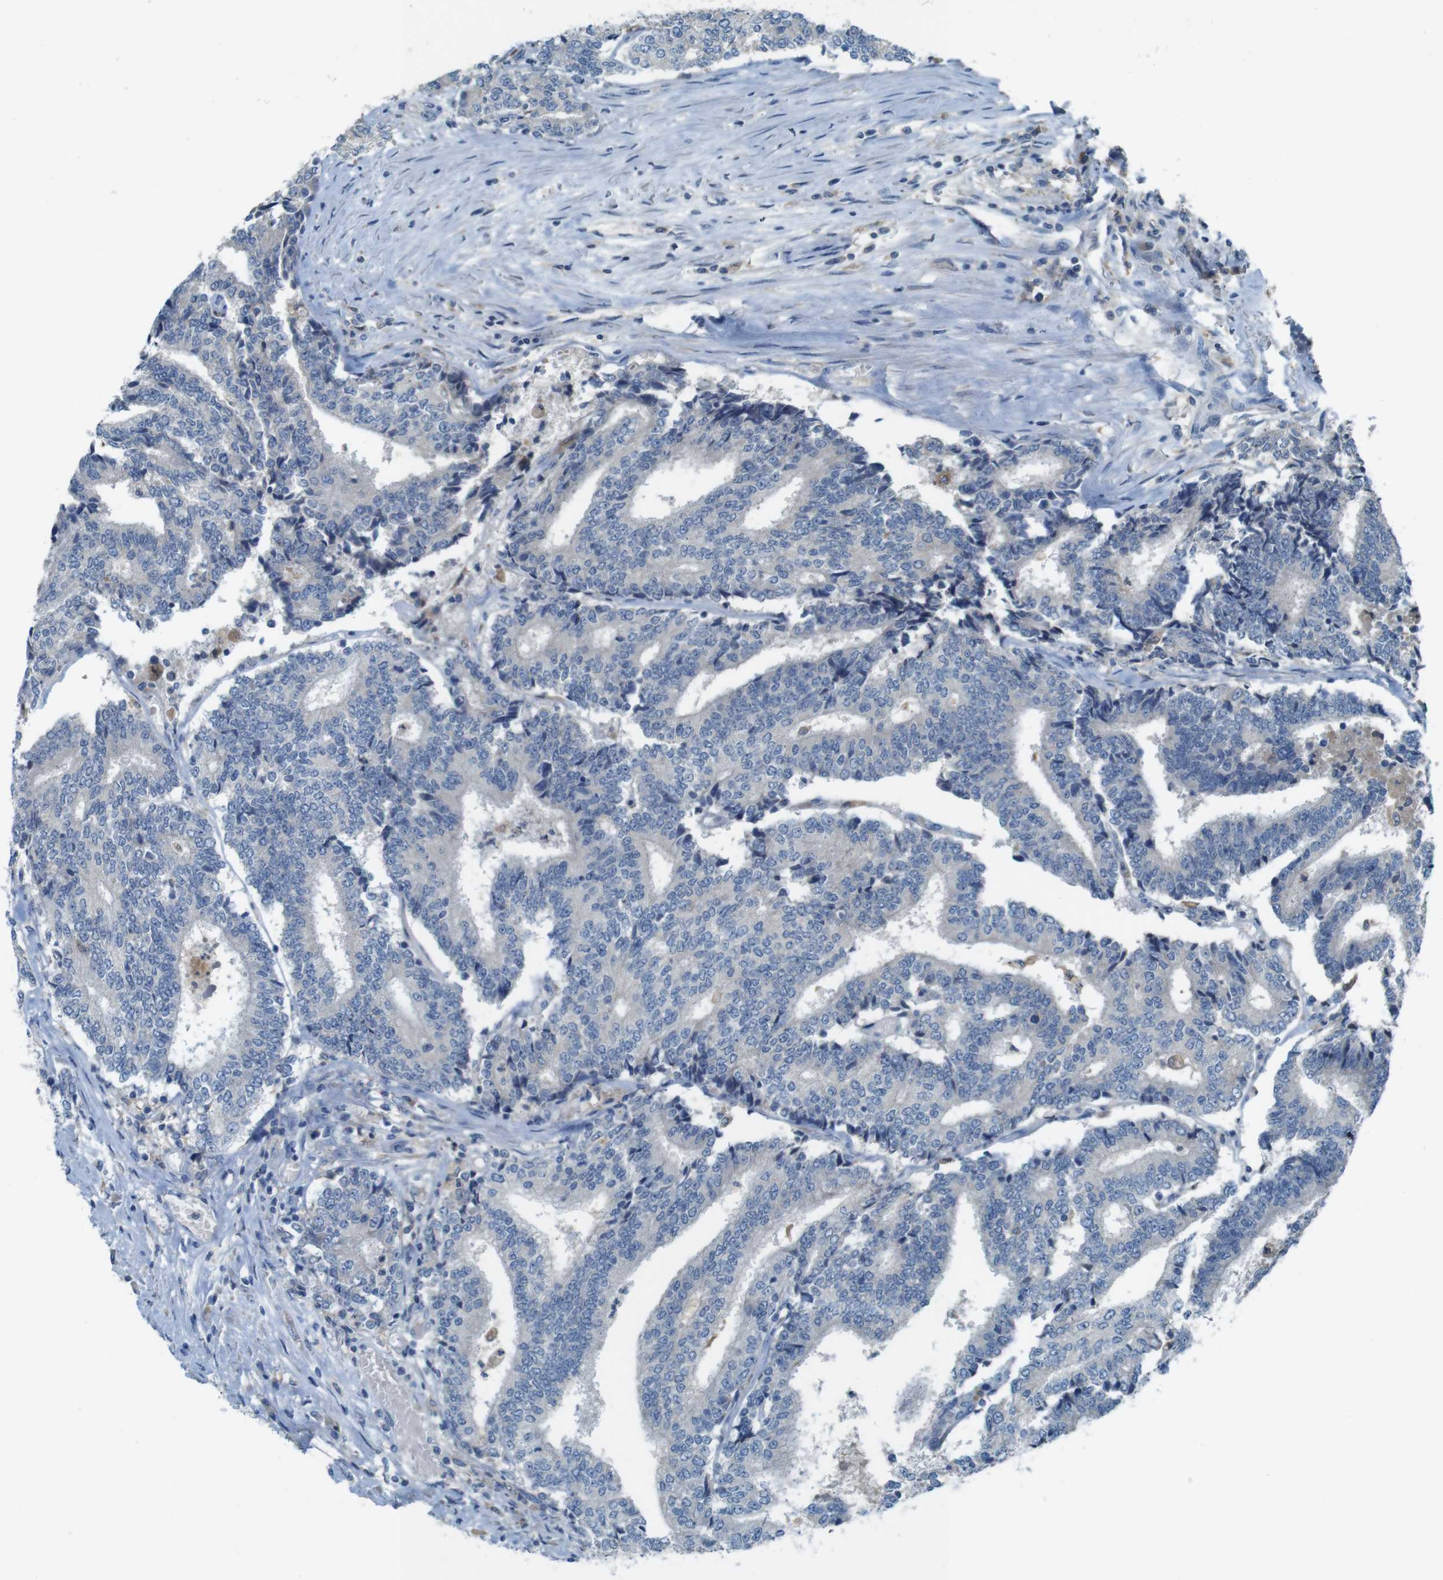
{"staining": {"intensity": "negative", "quantity": "none", "location": "none"}, "tissue": "prostate cancer", "cell_type": "Tumor cells", "image_type": "cancer", "snomed": [{"axis": "morphology", "description": "Normal tissue, NOS"}, {"axis": "morphology", "description": "Adenocarcinoma, High grade"}, {"axis": "topography", "description": "Prostate"}, {"axis": "topography", "description": "Seminal veicle"}], "caption": "Immunohistochemical staining of human prostate cancer (high-grade adenocarcinoma) displays no significant positivity in tumor cells.", "gene": "MOGAT3", "patient": {"sex": "male", "age": 55}}